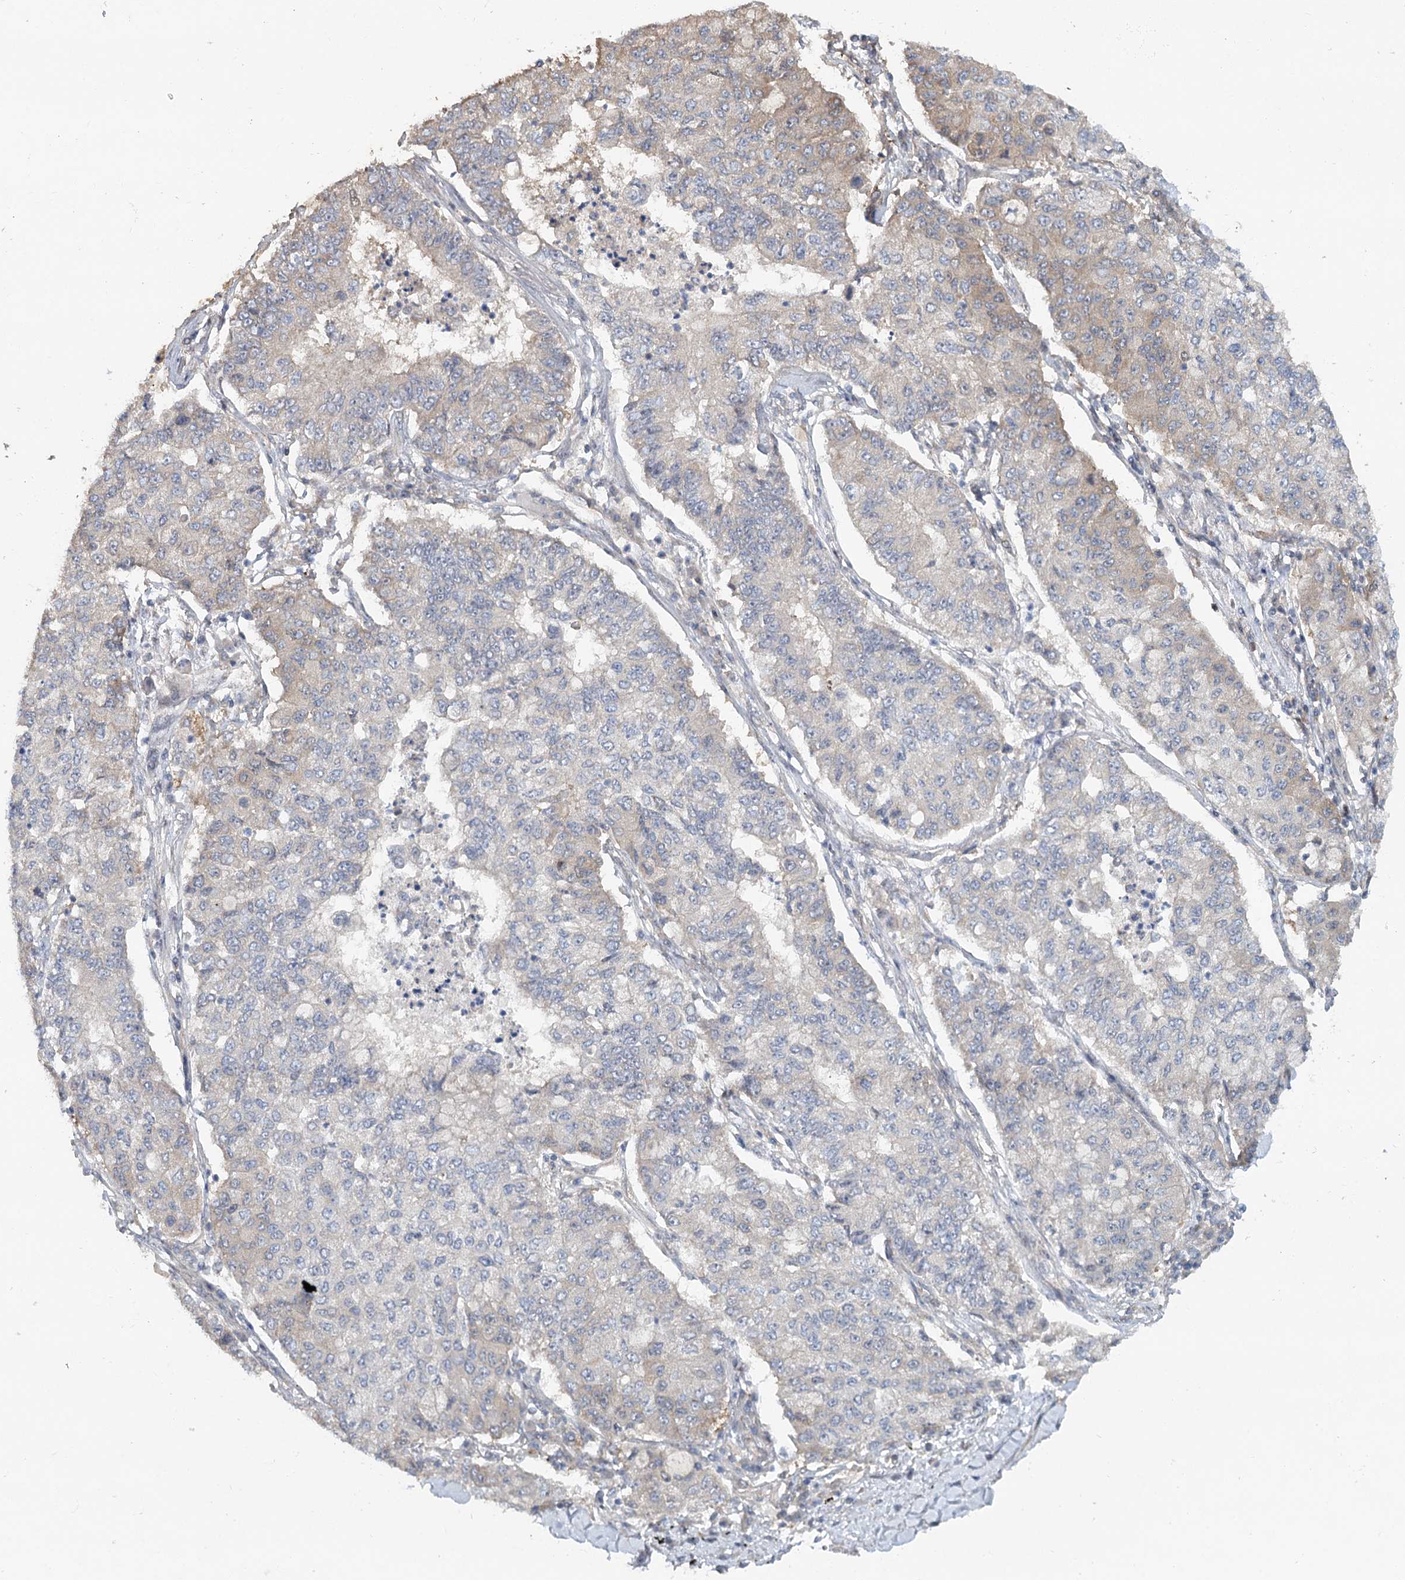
{"staining": {"intensity": "negative", "quantity": "none", "location": "none"}, "tissue": "lung cancer", "cell_type": "Tumor cells", "image_type": "cancer", "snomed": [{"axis": "morphology", "description": "Squamous cell carcinoma, NOS"}, {"axis": "topography", "description": "Lung"}], "caption": "Tumor cells are negative for protein expression in human lung cancer. Brightfield microscopy of IHC stained with DAB (3,3'-diaminobenzidine) (brown) and hematoxylin (blue), captured at high magnification.", "gene": "MAP3K13", "patient": {"sex": "male", "age": 74}}